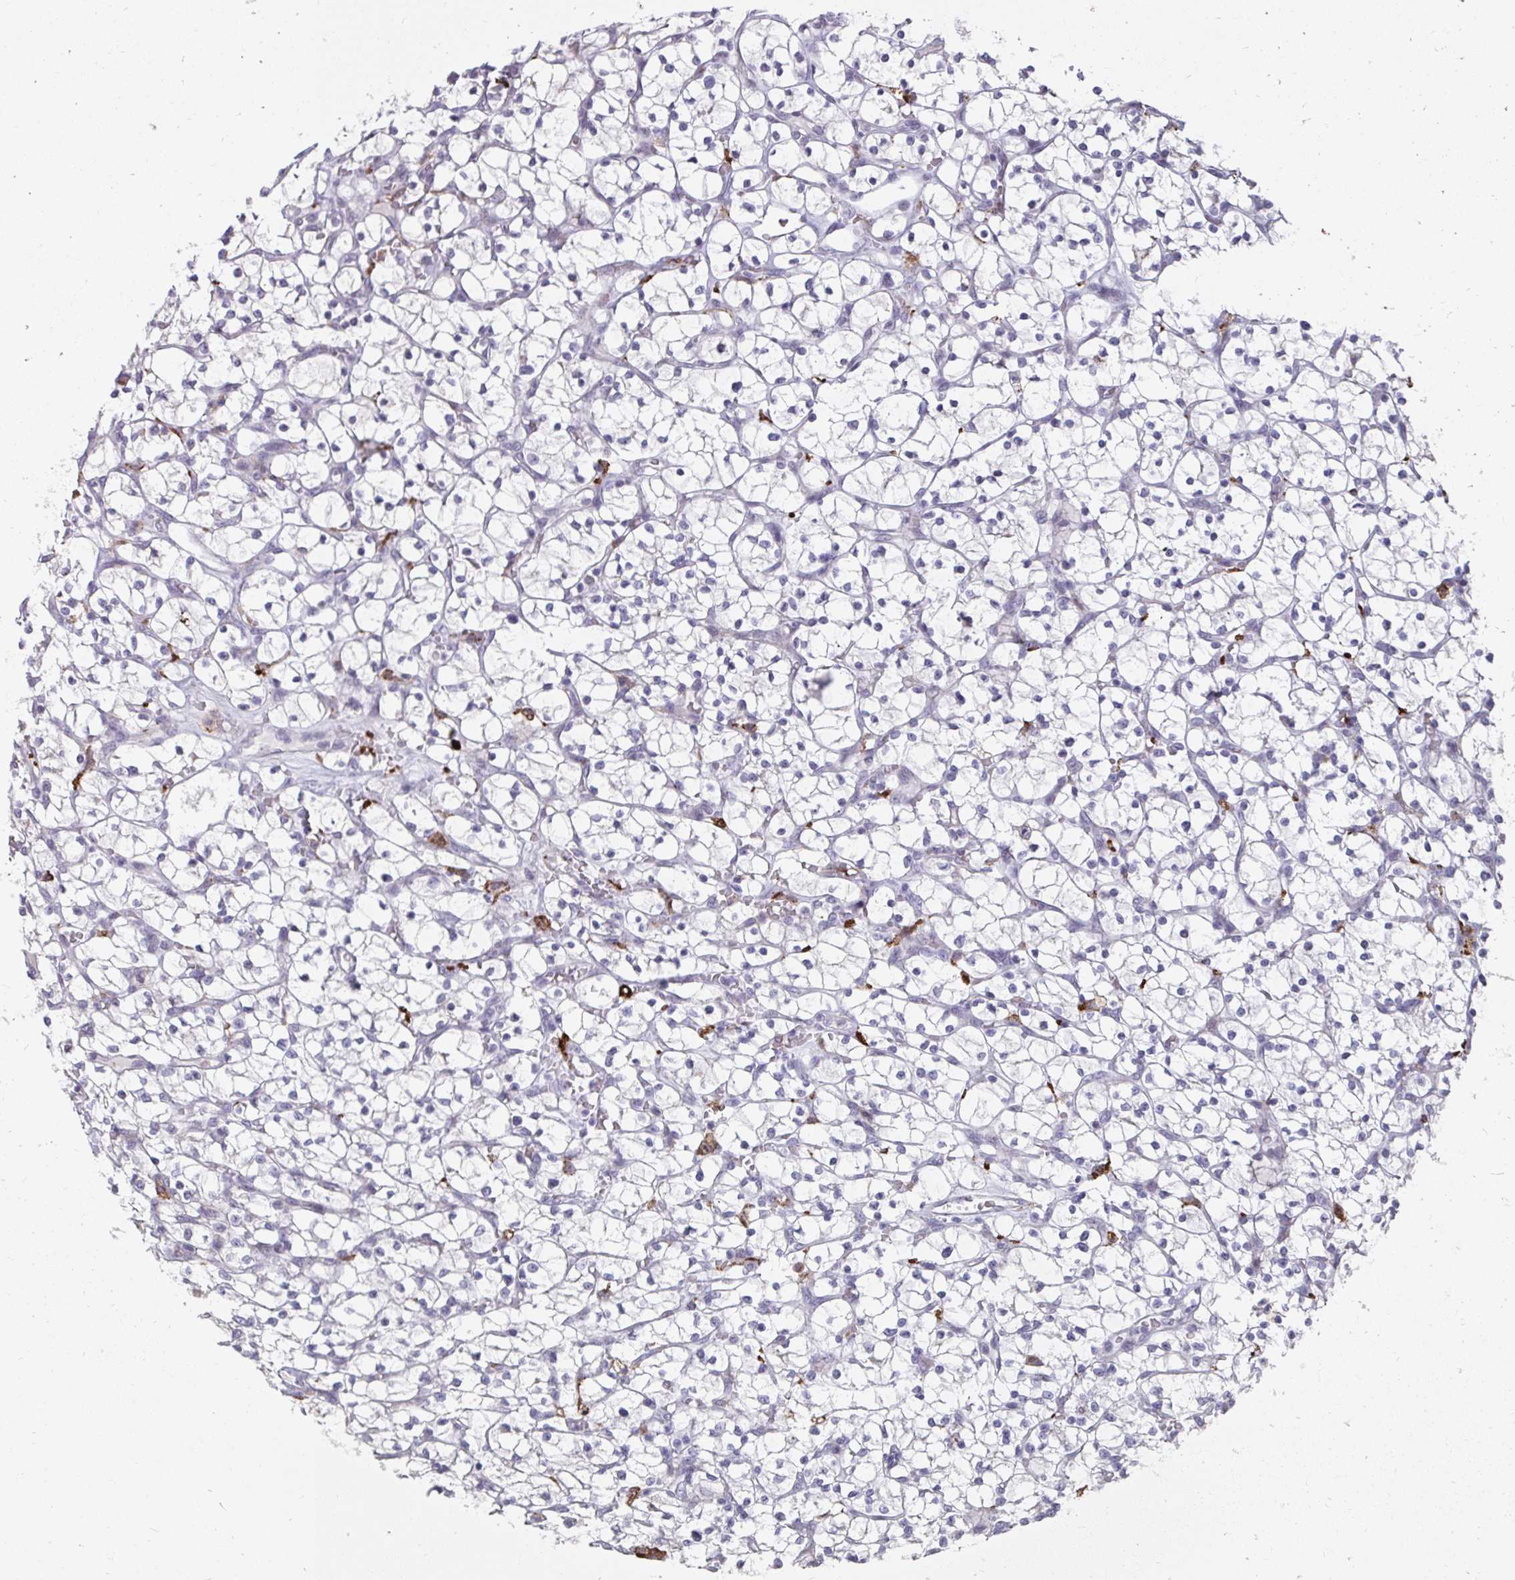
{"staining": {"intensity": "negative", "quantity": "none", "location": "none"}, "tissue": "renal cancer", "cell_type": "Tumor cells", "image_type": "cancer", "snomed": [{"axis": "morphology", "description": "Adenocarcinoma, NOS"}, {"axis": "topography", "description": "Kidney"}], "caption": "DAB (3,3'-diaminobenzidine) immunohistochemical staining of human renal cancer (adenocarcinoma) displays no significant positivity in tumor cells.", "gene": "CD163", "patient": {"sex": "female", "age": 64}}